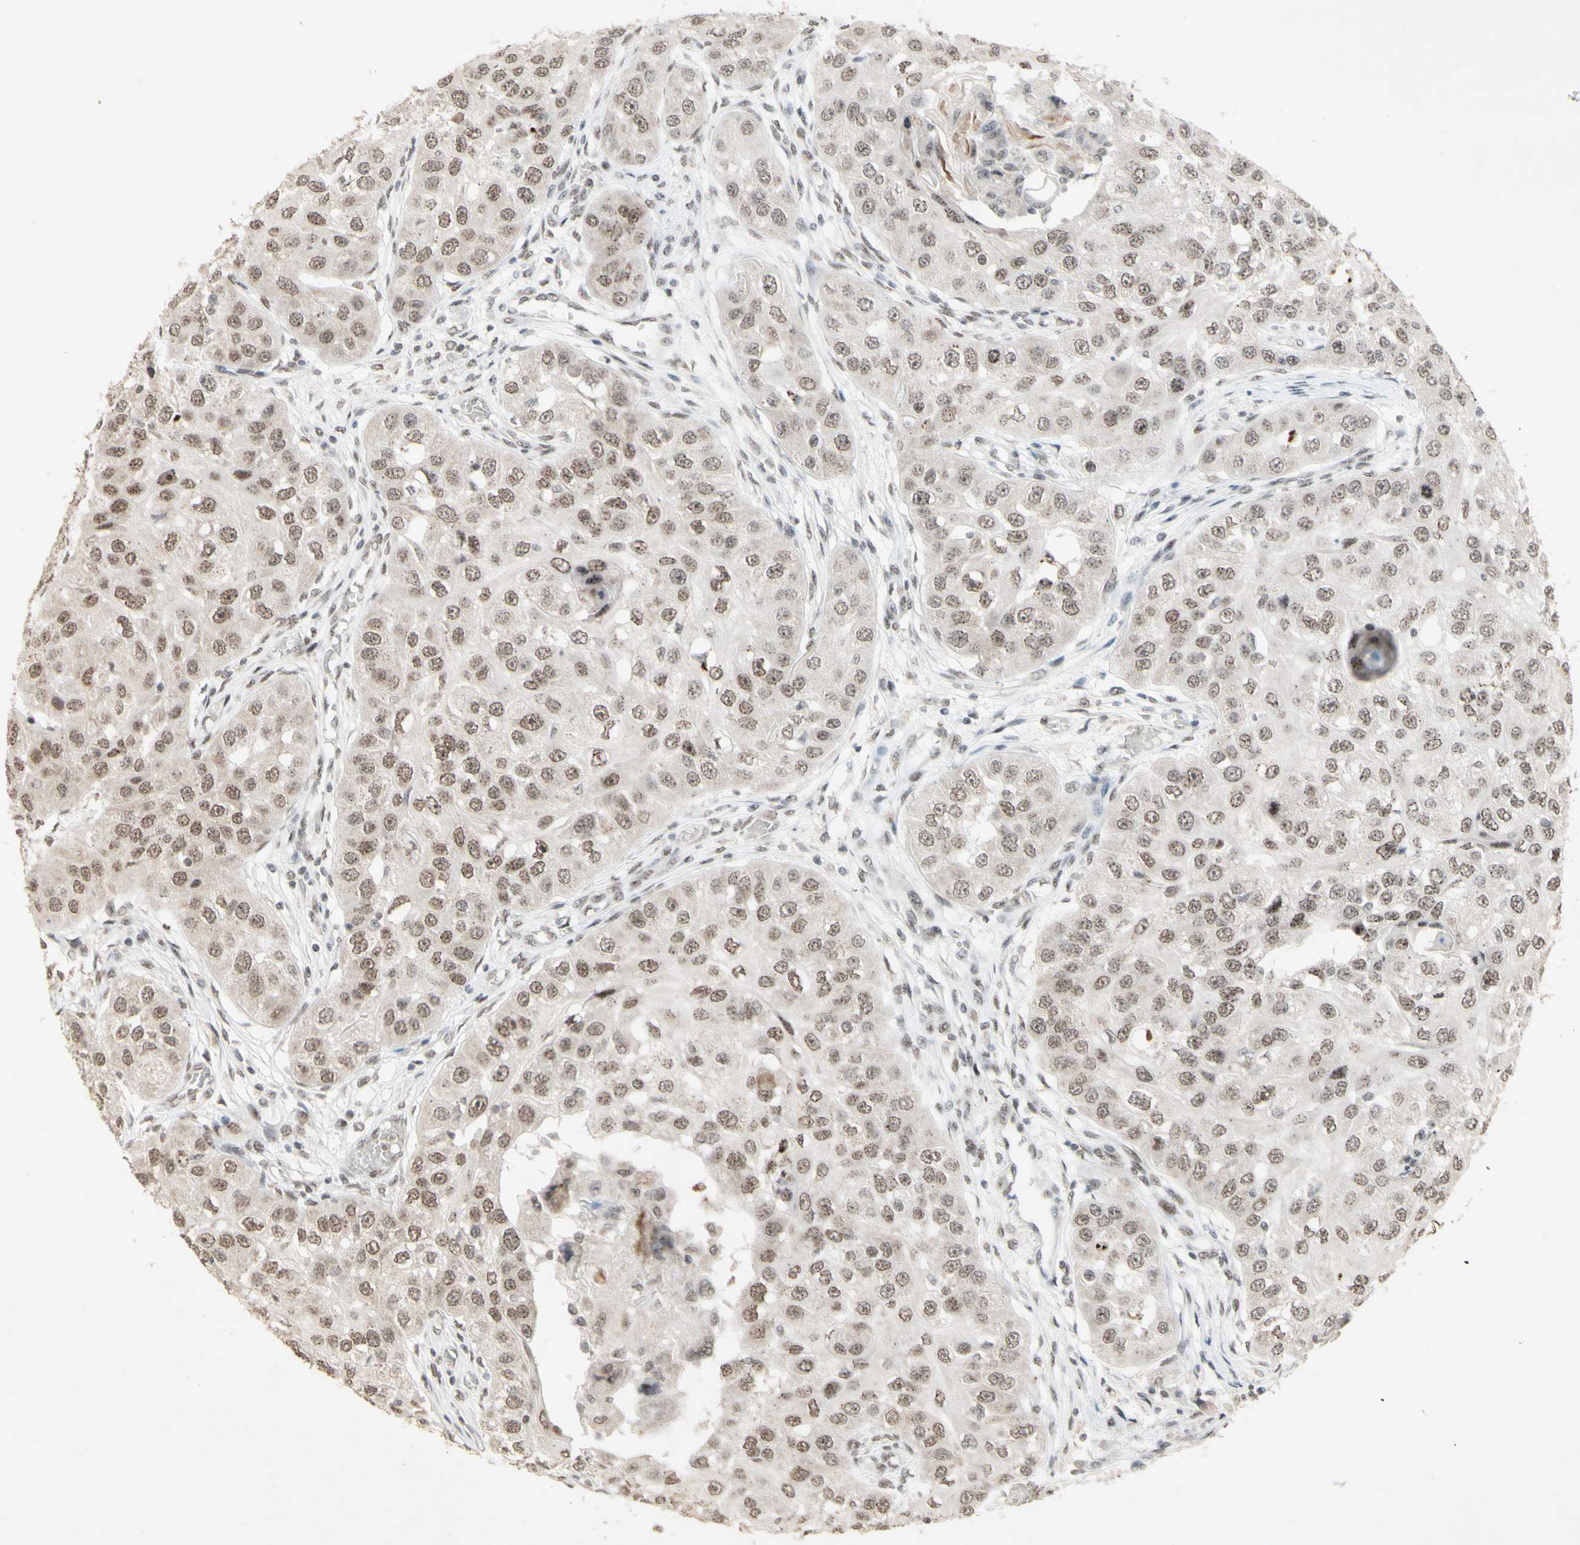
{"staining": {"intensity": "moderate", "quantity": ">75%", "location": "nuclear"}, "tissue": "head and neck cancer", "cell_type": "Tumor cells", "image_type": "cancer", "snomed": [{"axis": "morphology", "description": "Normal tissue, NOS"}, {"axis": "morphology", "description": "Squamous cell carcinoma, NOS"}, {"axis": "topography", "description": "Skeletal muscle"}, {"axis": "topography", "description": "Head-Neck"}], "caption": "Immunohistochemical staining of human head and neck cancer (squamous cell carcinoma) exhibits moderate nuclear protein positivity in about >75% of tumor cells.", "gene": "CENPB", "patient": {"sex": "male", "age": 51}}